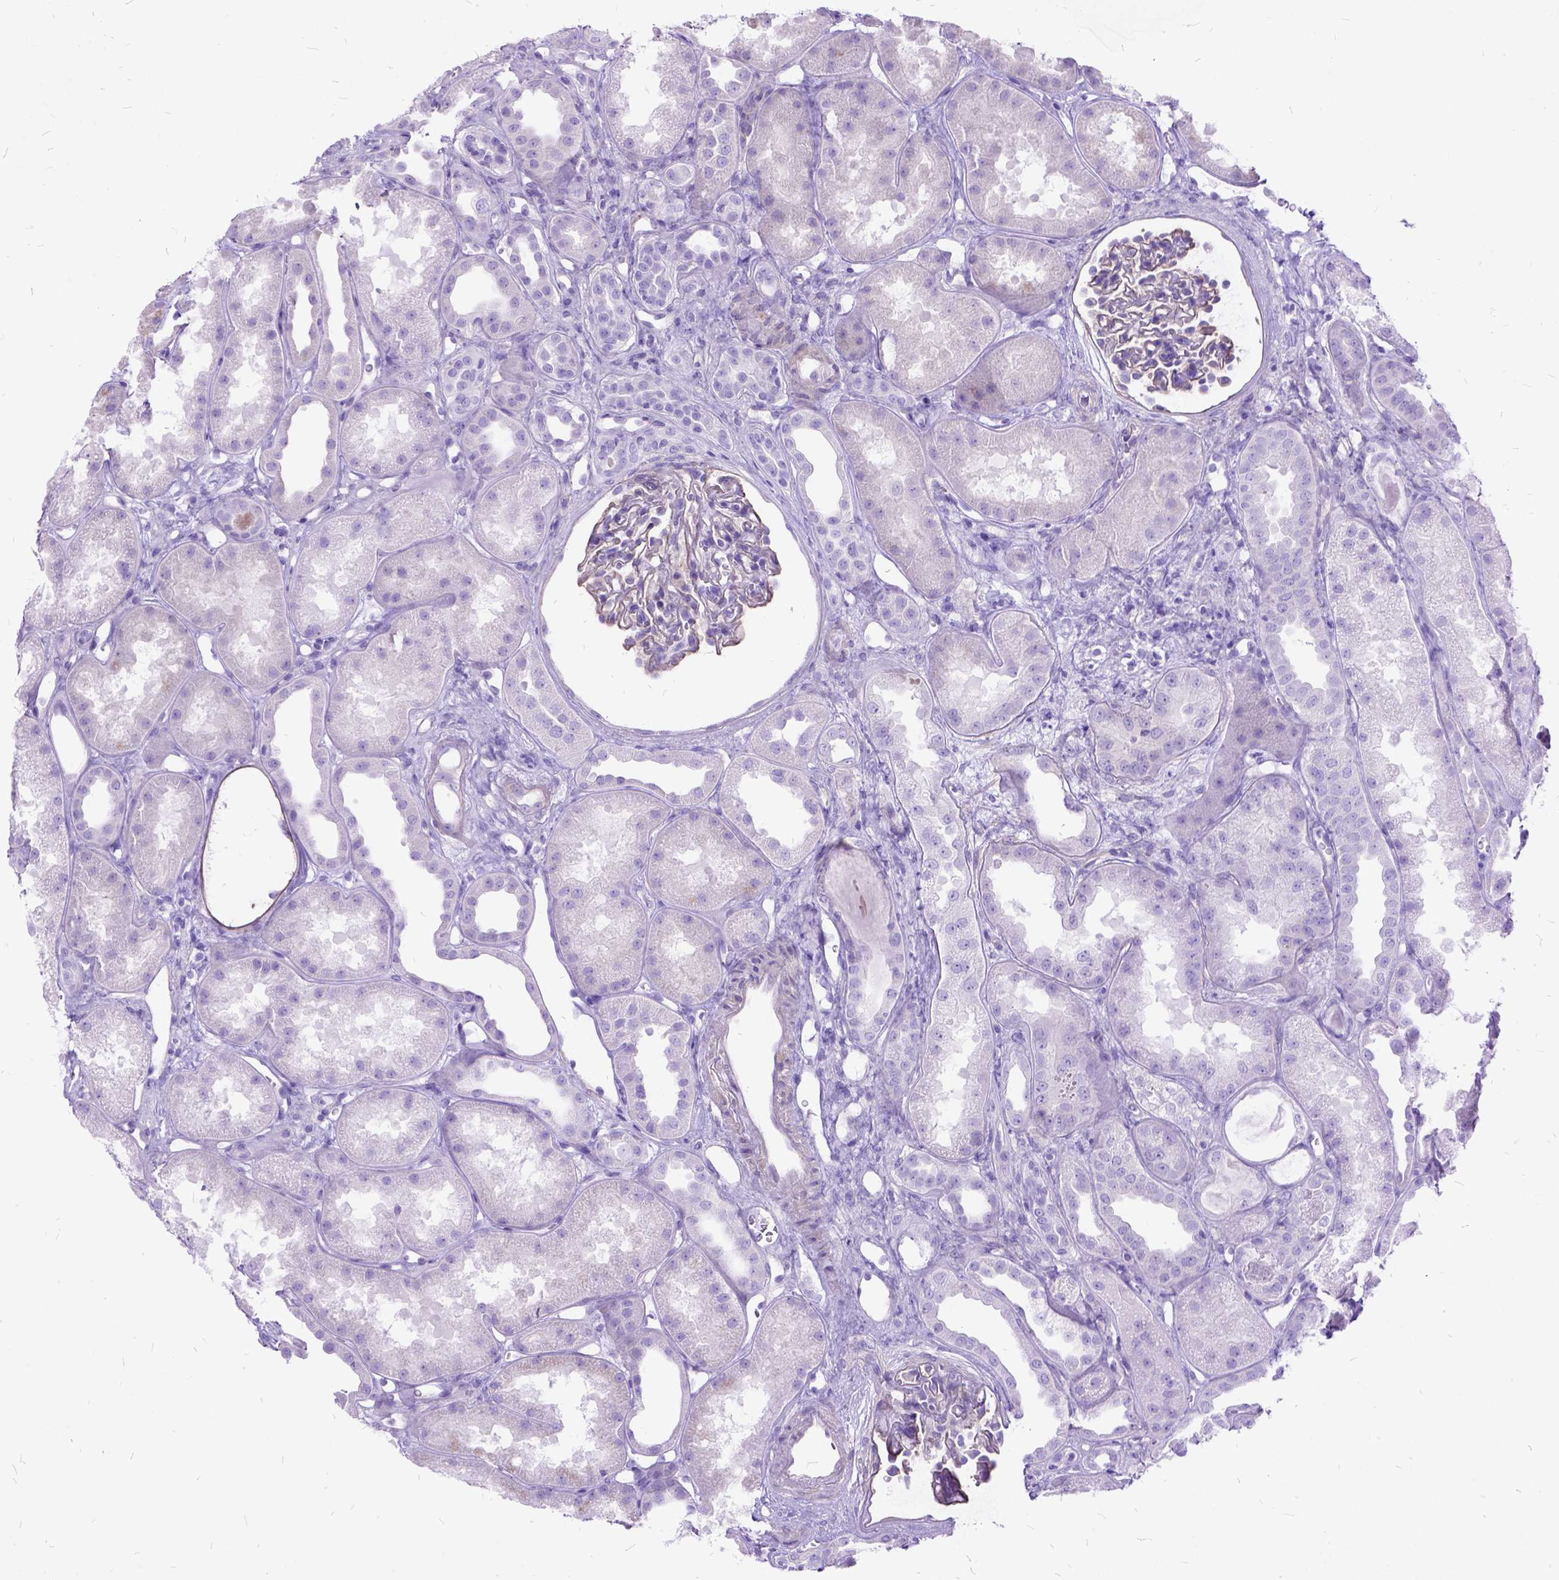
{"staining": {"intensity": "negative", "quantity": "none", "location": "none"}, "tissue": "kidney", "cell_type": "Cells in glomeruli", "image_type": "normal", "snomed": [{"axis": "morphology", "description": "Normal tissue, NOS"}, {"axis": "topography", "description": "Kidney"}], "caption": "An immunohistochemistry photomicrograph of benign kidney is shown. There is no staining in cells in glomeruli of kidney.", "gene": "ARL9", "patient": {"sex": "male", "age": 61}}